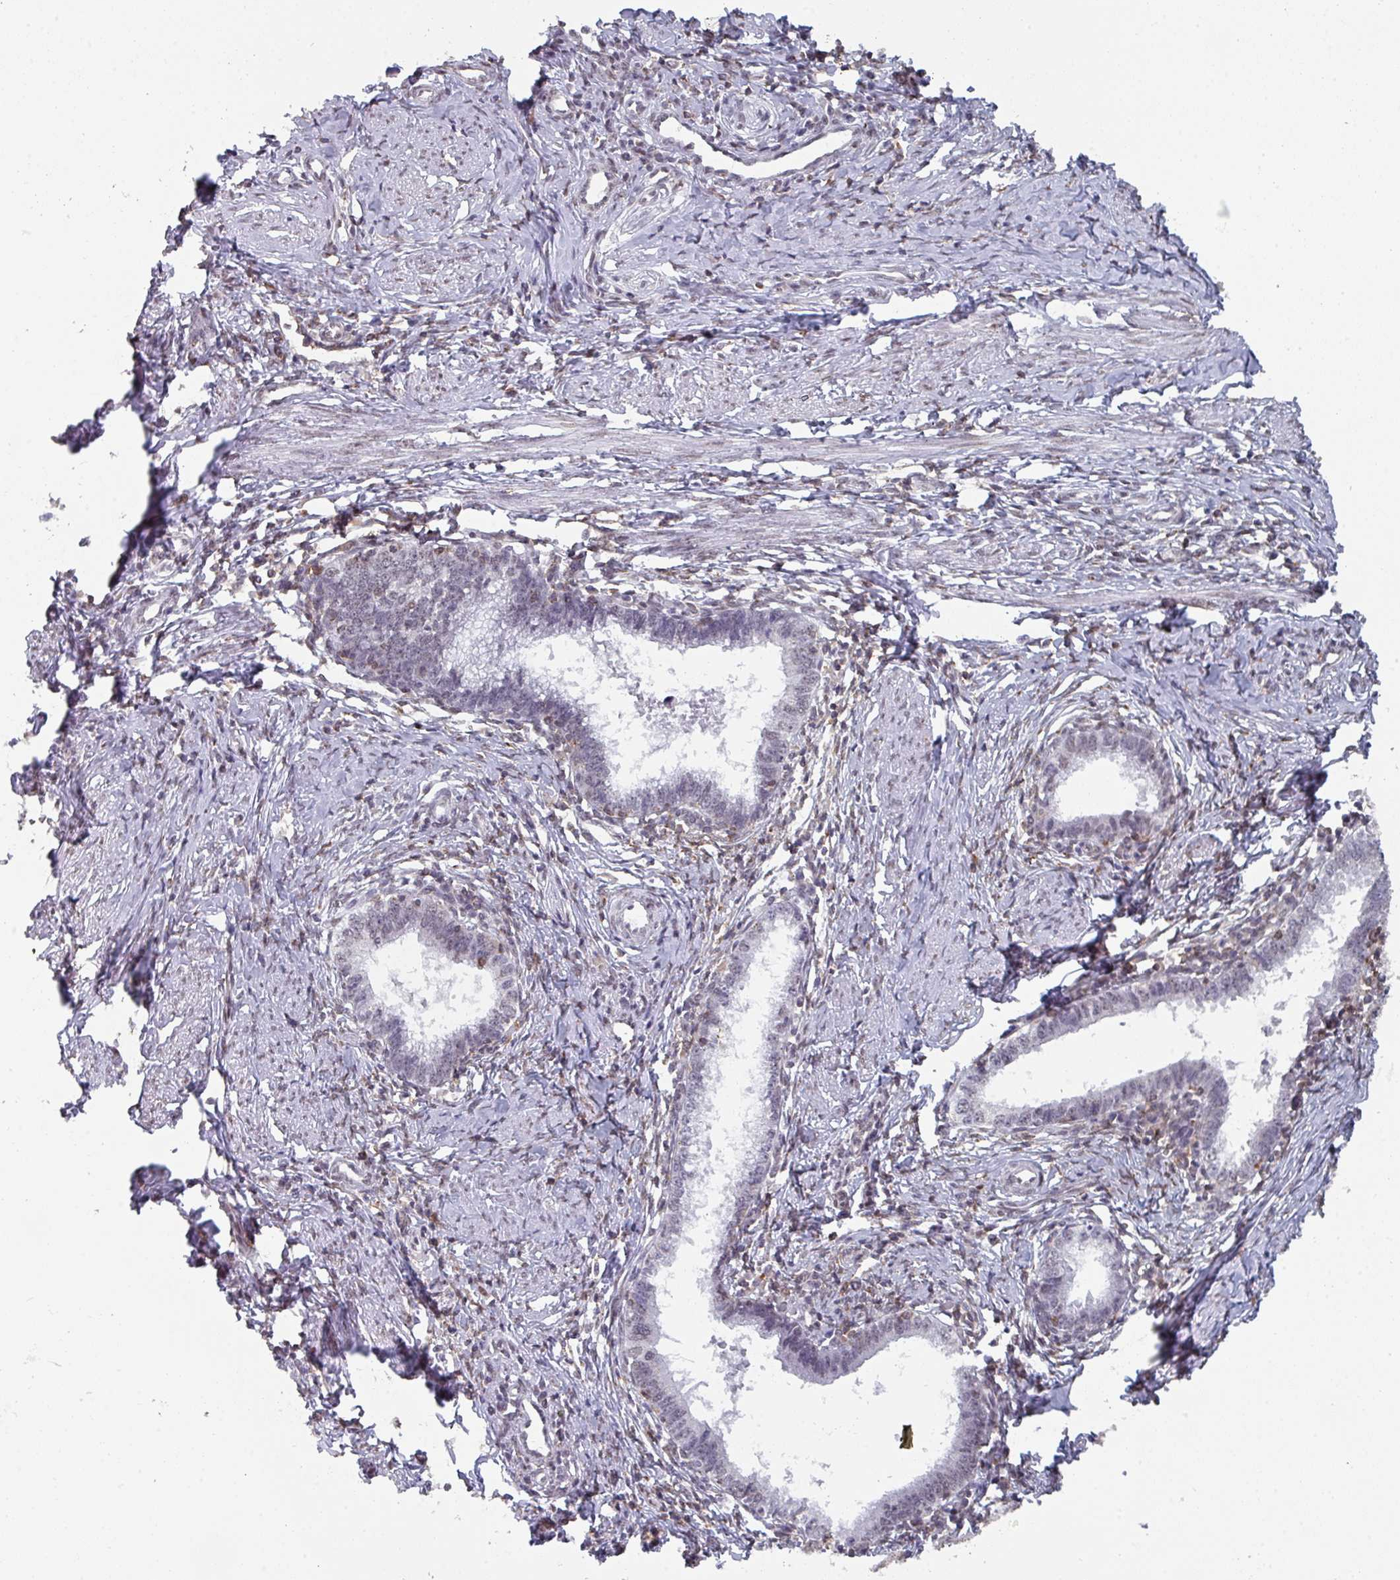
{"staining": {"intensity": "weak", "quantity": "<25%", "location": "nuclear"}, "tissue": "cervical cancer", "cell_type": "Tumor cells", "image_type": "cancer", "snomed": [{"axis": "morphology", "description": "Adenocarcinoma, NOS"}, {"axis": "topography", "description": "Cervix"}], "caption": "Cervical adenocarcinoma was stained to show a protein in brown. There is no significant staining in tumor cells.", "gene": "RASAL3", "patient": {"sex": "female", "age": 36}}